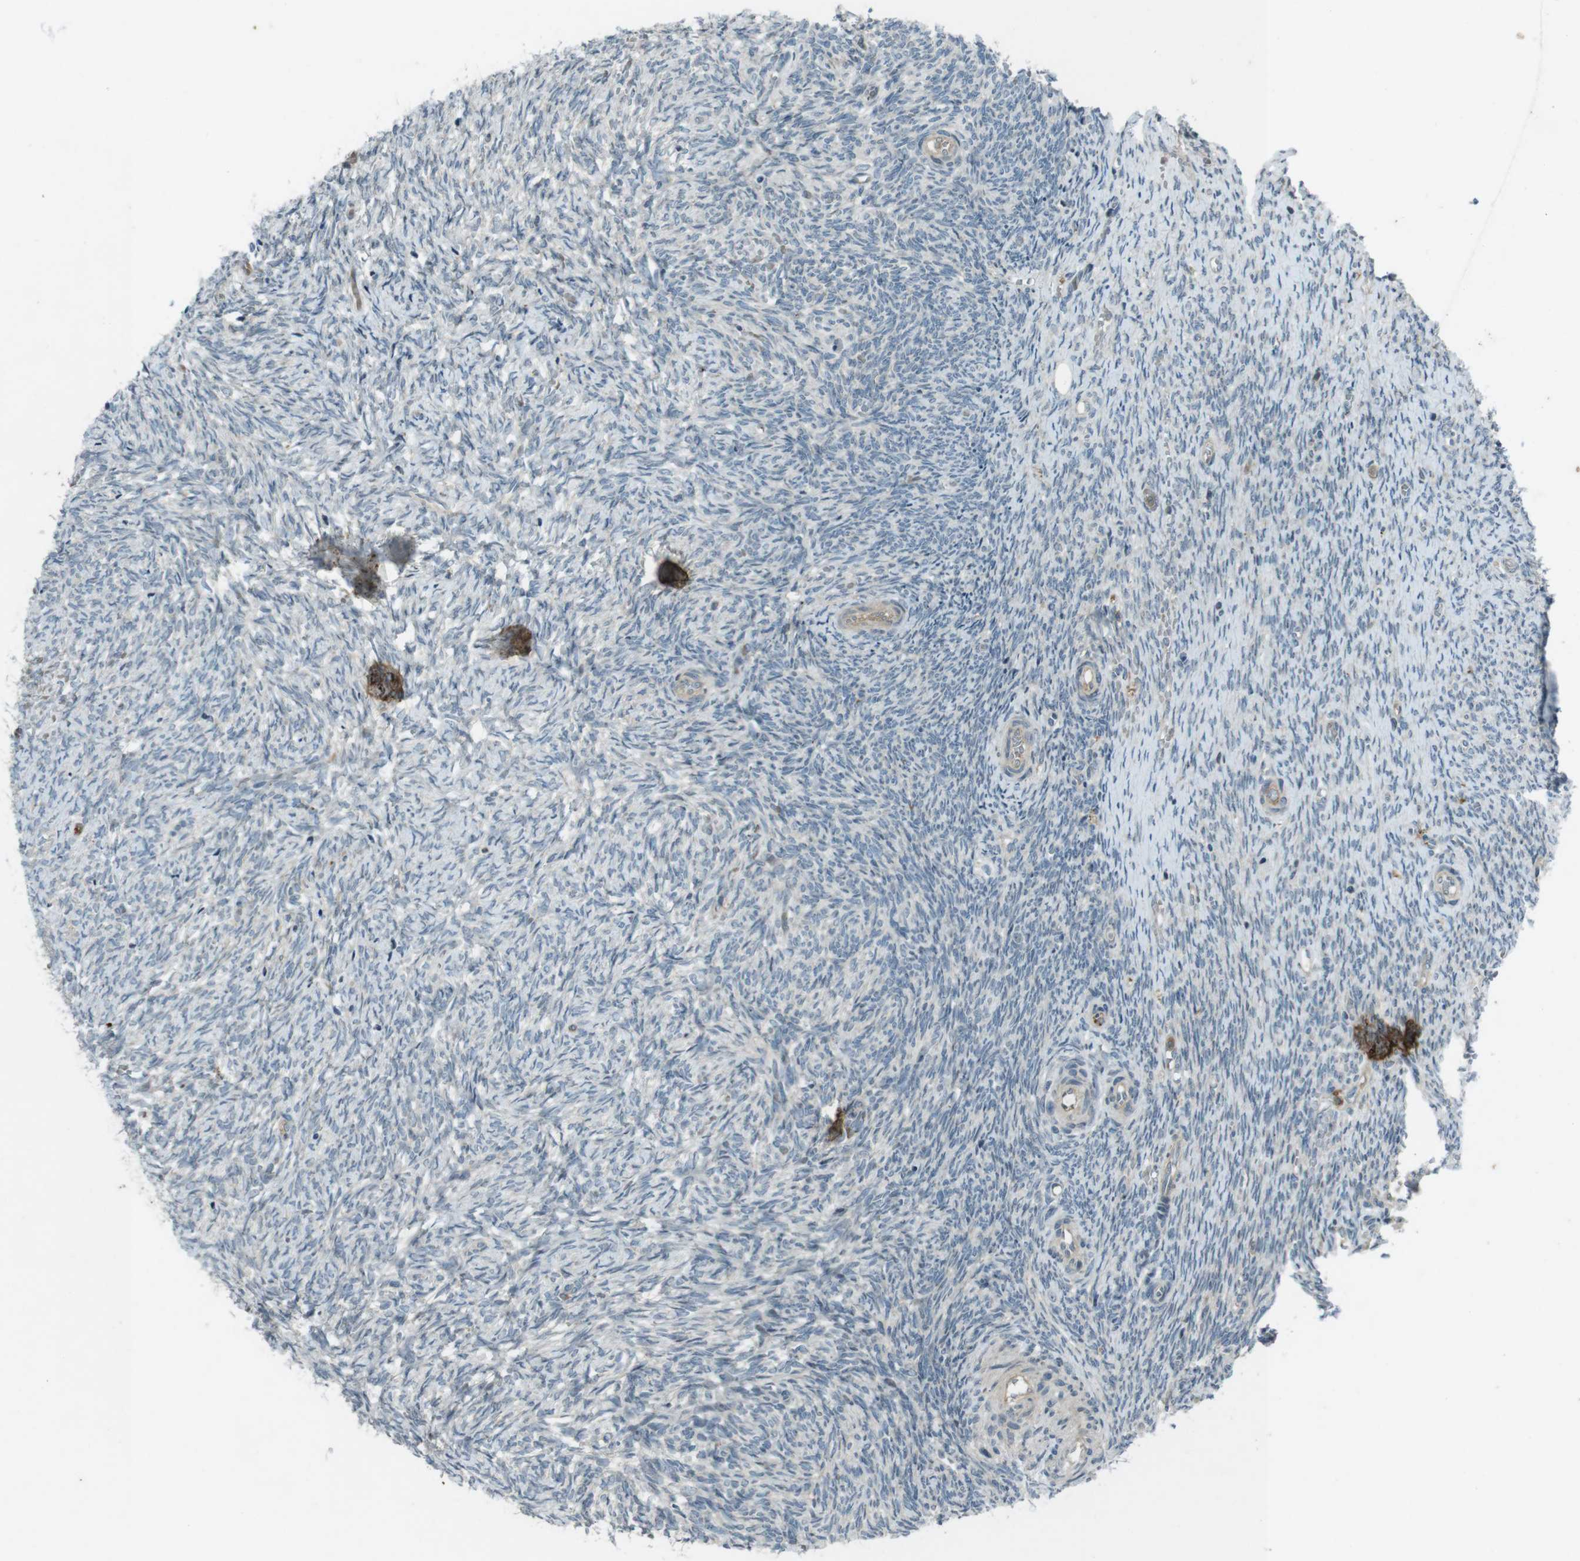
{"staining": {"intensity": "weak", "quantity": "25%-75%", "location": "cytoplasmic/membranous"}, "tissue": "ovary", "cell_type": "Ovarian stroma cells", "image_type": "normal", "snomed": [{"axis": "morphology", "description": "Normal tissue, NOS"}, {"axis": "topography", "description": "Ovary"}], "caption": "Ovarian stroma cells display low levels of weak cytoplasmic/membranous expression in about 25%-75% of cells in unremarkable human ovary.", "gene": "ZYX", "patient": {"sex": "female", "age": 41}}